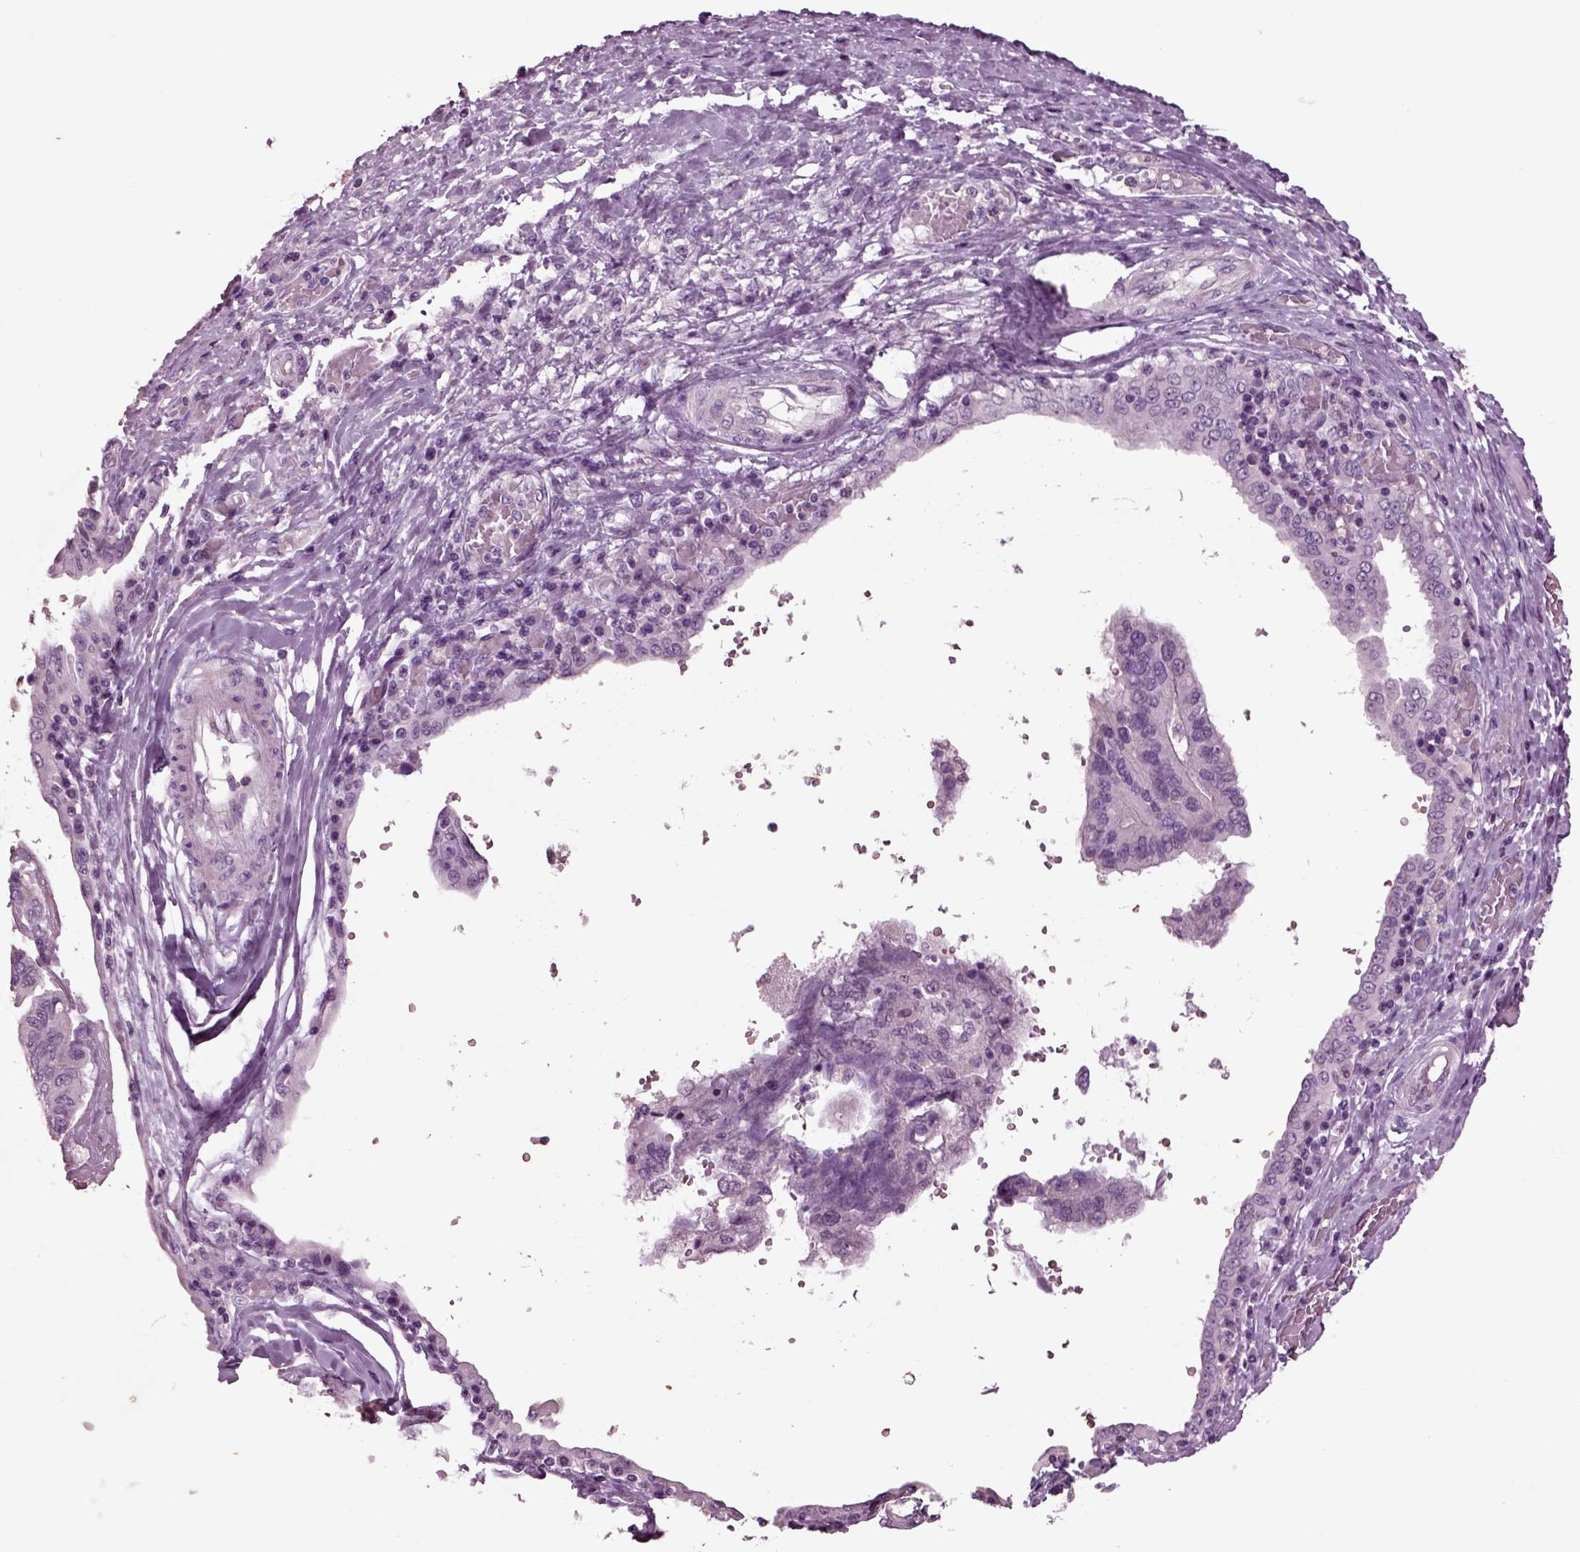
{"staining": {"intensity": "negative", "quantity": "none", "location": "none"}, "tissue": "ovarian cancer", "cell_type": "Tumor cells", "image_type": "cancer", "snomed": [{"axis": "morphology", "description": "Cystadenocarcinoma, serous, NOS"}, {"axis": "topography", "description": "Ovary"}], "caption": "Immunohistochemistry (IHC) micrograph of neoplastic tissue: human ovarian serous cystadenocarcinoma stained with DAB (3,3'-diaminobenzidine) displays no significant protein expression in tumor cells.", "gene": "CHGB", "patient": {"sex": "female", "age": 79}}